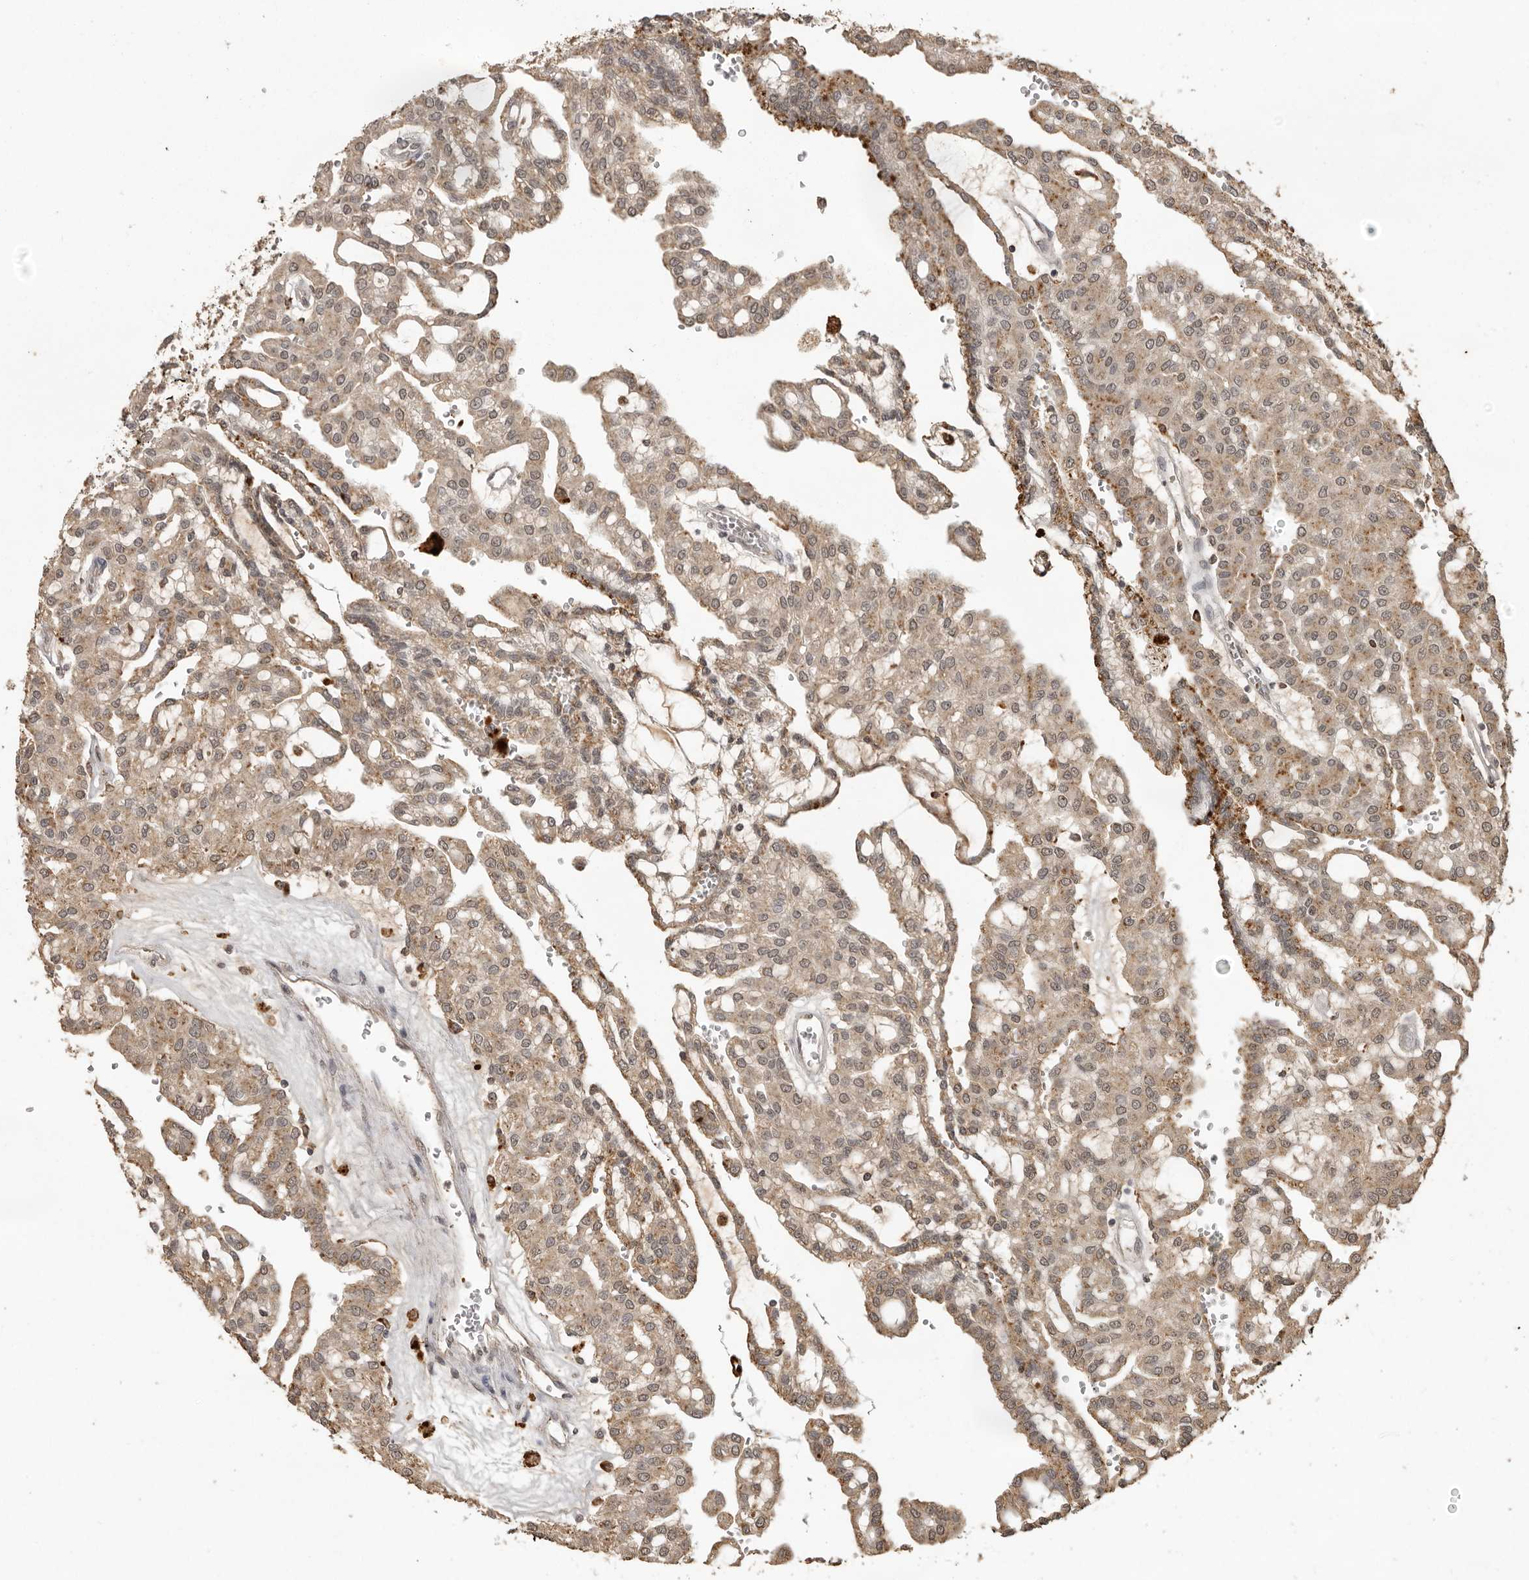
{"staining": {"intensity": "weak", "quantity": ">75%", "location": "cytoplasmic/membranous"}, "tissue": "renal cancer", "cell_type": "Tumor cells", "image_type": "cancer", "snomed": [{"axis": "morphology", "description": "Adenocarcinoma, NOS"}, {"axis": "topography", "description": "Kidney"}], "caption": "Protein positivity by IHC shows weak cytoplasmic/membranous expression in approximately >75% of tumor cells in renal cancer. The staining is performed using DAB (3,3'-diaminobenzidine) brown chromogen to label protein expression. The nuclei are counter-stained blue using hematoxylin.", "gene": "CTF1", "patient": {"sex": "male", "age": 63}}